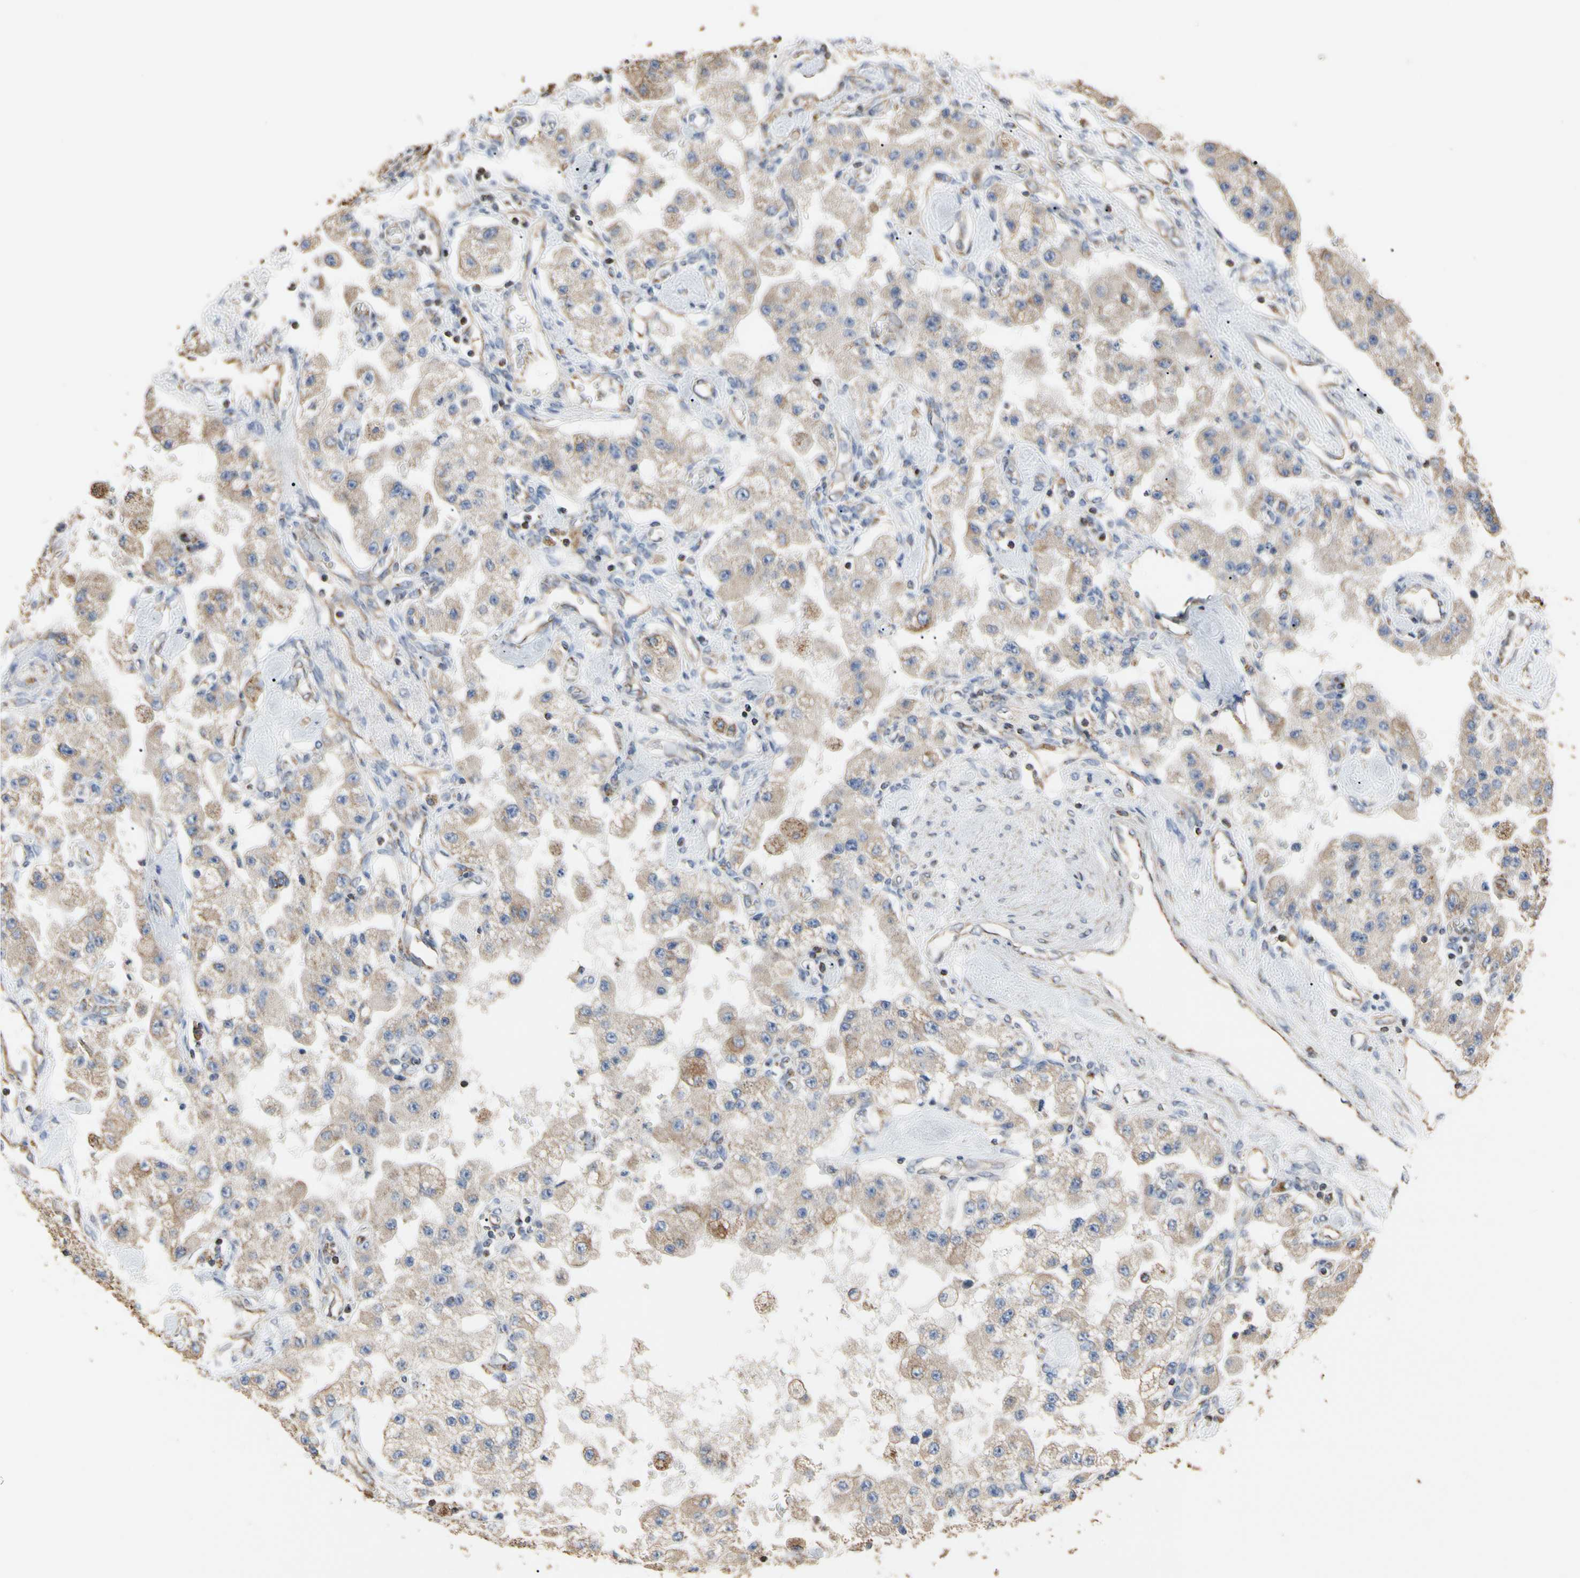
{"staining": {"intensity": "weak", "quantity": ">75%", "location": "cytoplasmic/membranous"}, "tissue": "carcinoid", "cell_type": "Tumor cells", "image_type": "cancer", "snomed": [{"axis": "morphology", "description": "Carcinoid, malignant, NOS"}, {"axis": "topography", "description": "Pancreas"}], "caption": "Immunohistochemical staining of human carcinoid displays low levels of weak cytoplasmic/membranous staining in approximately >75% of tumor cells. The staining is performed using DAB brown chromogen to label protein expression. The nuclei are counter-stained blue using hematoxylin.", "gene": "TUBA1A", "patient": {"sex": "male", "age": 41}}